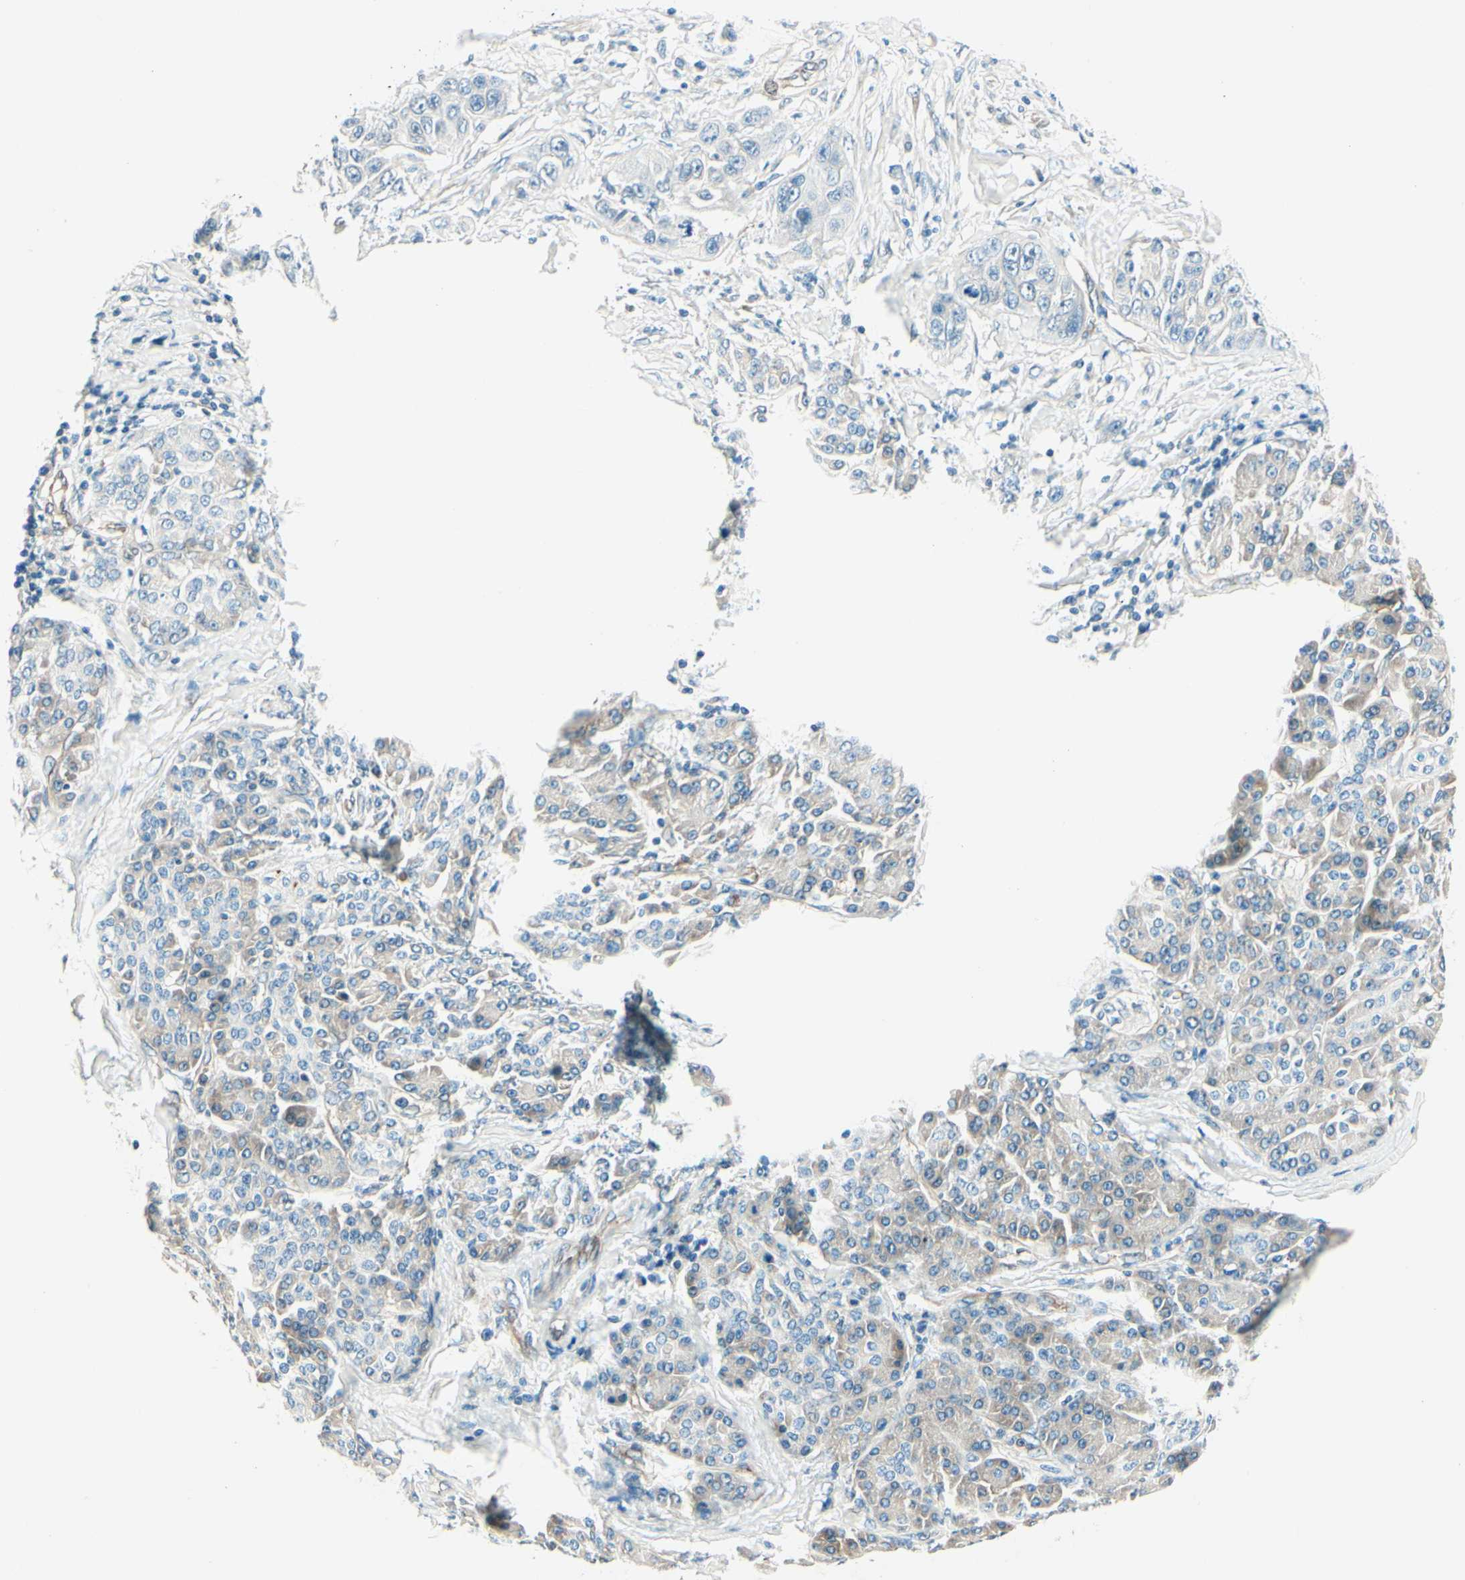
{"staining": {"intensity": "weak", "quantity": "<25%", "location": "cytoplasmic/membranous"}, "tissue": "pancreatic cancer", "cell_type": "Tumor cells", "image_type": "cancer", "snomed": [{"axis": "morphology", "description": "Adenocarcinoma, NOS"}, {"axis": "topography", "description": "Pancreas"}], "caption": "A high-resolution image shows immunohistochemistry (IHC) staining of pancreatic cancer (adenocarcinoma), which reveals no significant positivity in tumor cells.", "gene": "TAOK2", "patient": {"sex": "female", "age": 70}}